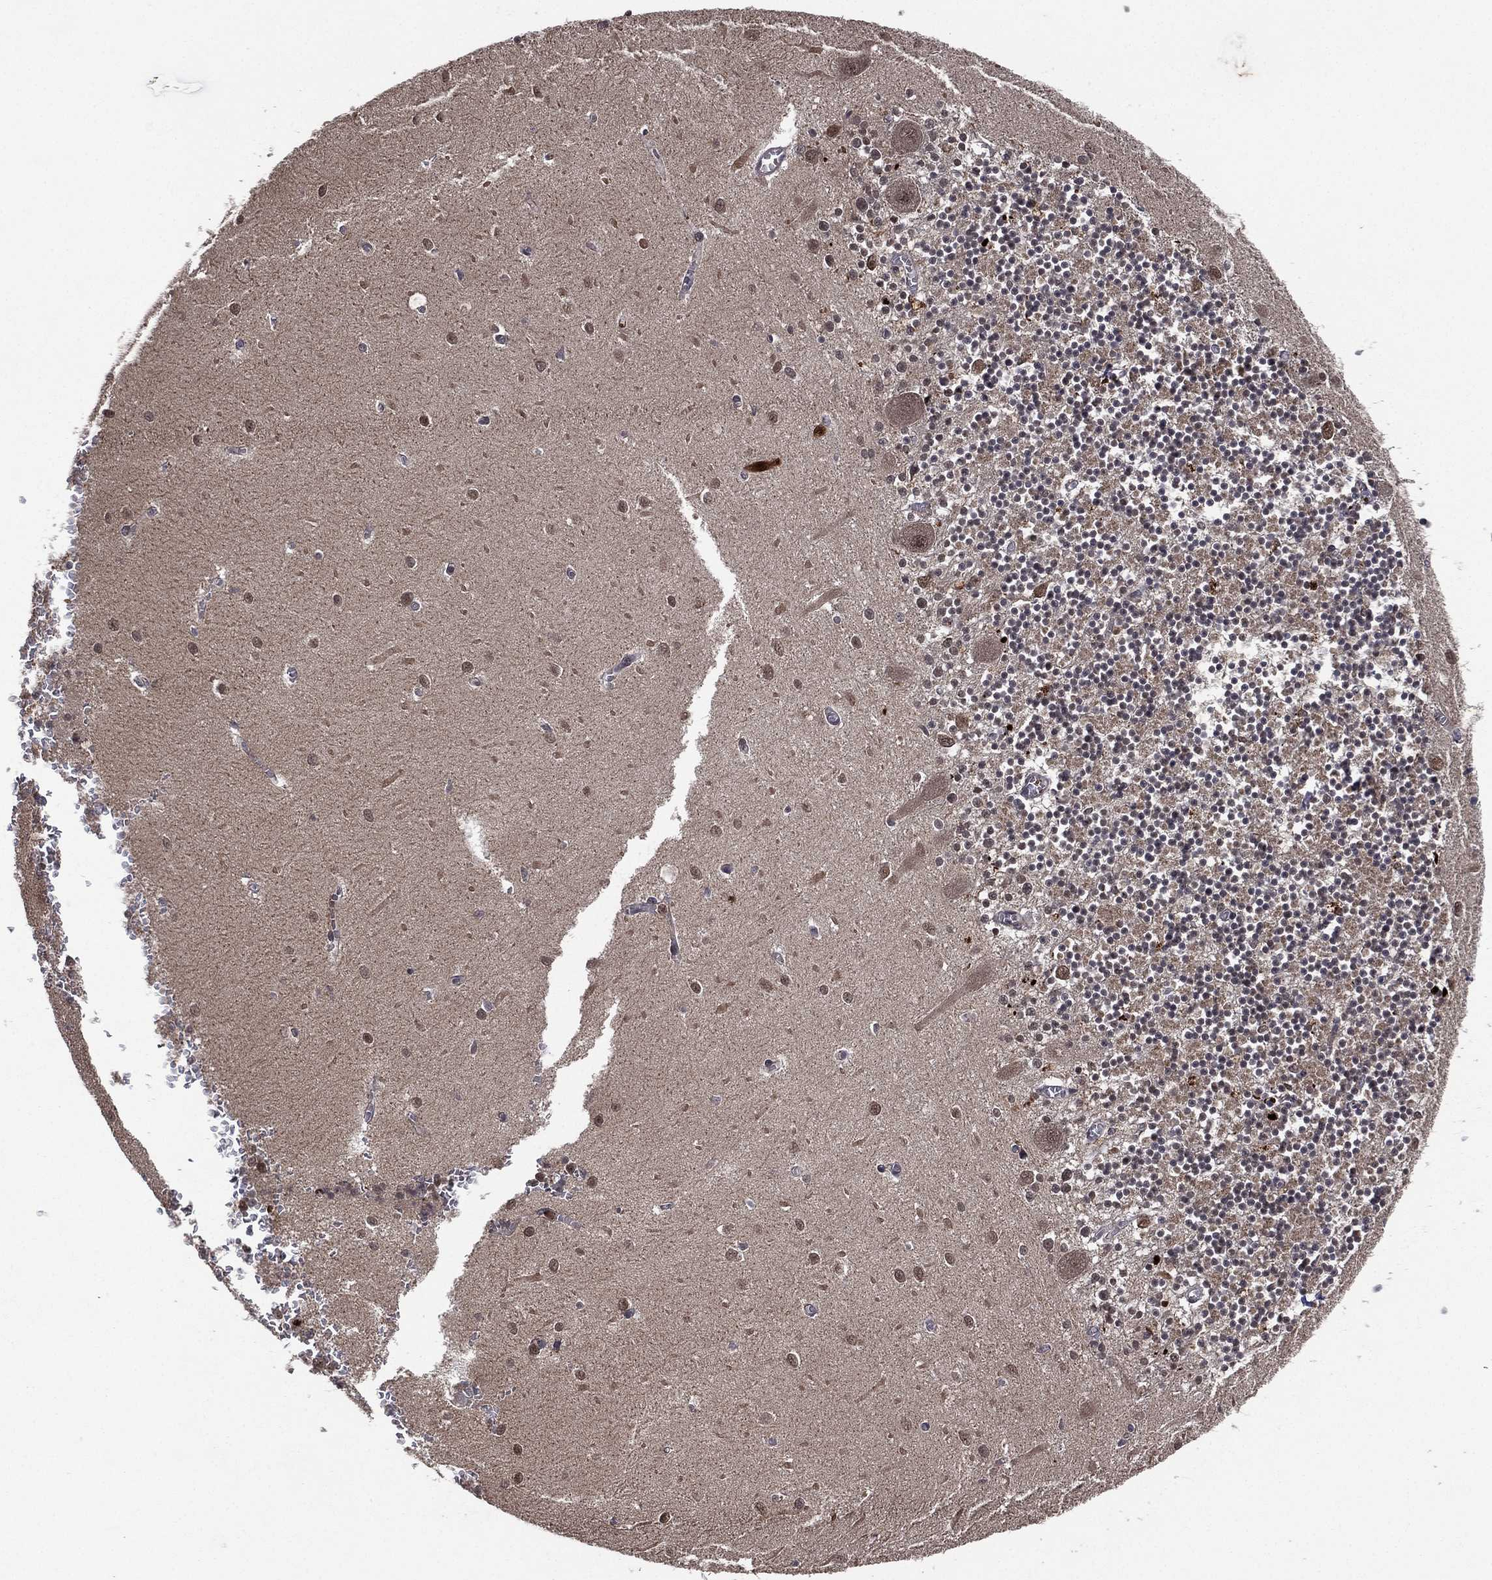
{"staining": {"intensity": "negative", "quantity": "none", "location": "none"}, "tissue": "cerebellum", "cell_type": "Cells in granular layer", "image_type": "normal", "snomed": [{"axis": "morphology", "description": "Normal tissue, NOS"}, {"axis": "topography", "description": "Cerebellum"}], "caption": "There is no significant positivity in cells in granular layer of cerebellum. (Stains: DAB immunohistochemistry (IHC) with hematoxylin counter stain, Microscopy: brightfield microscopy at high magnification).", "gene": "ATG4B", "patient": {"sex": "female", "age": 64}}